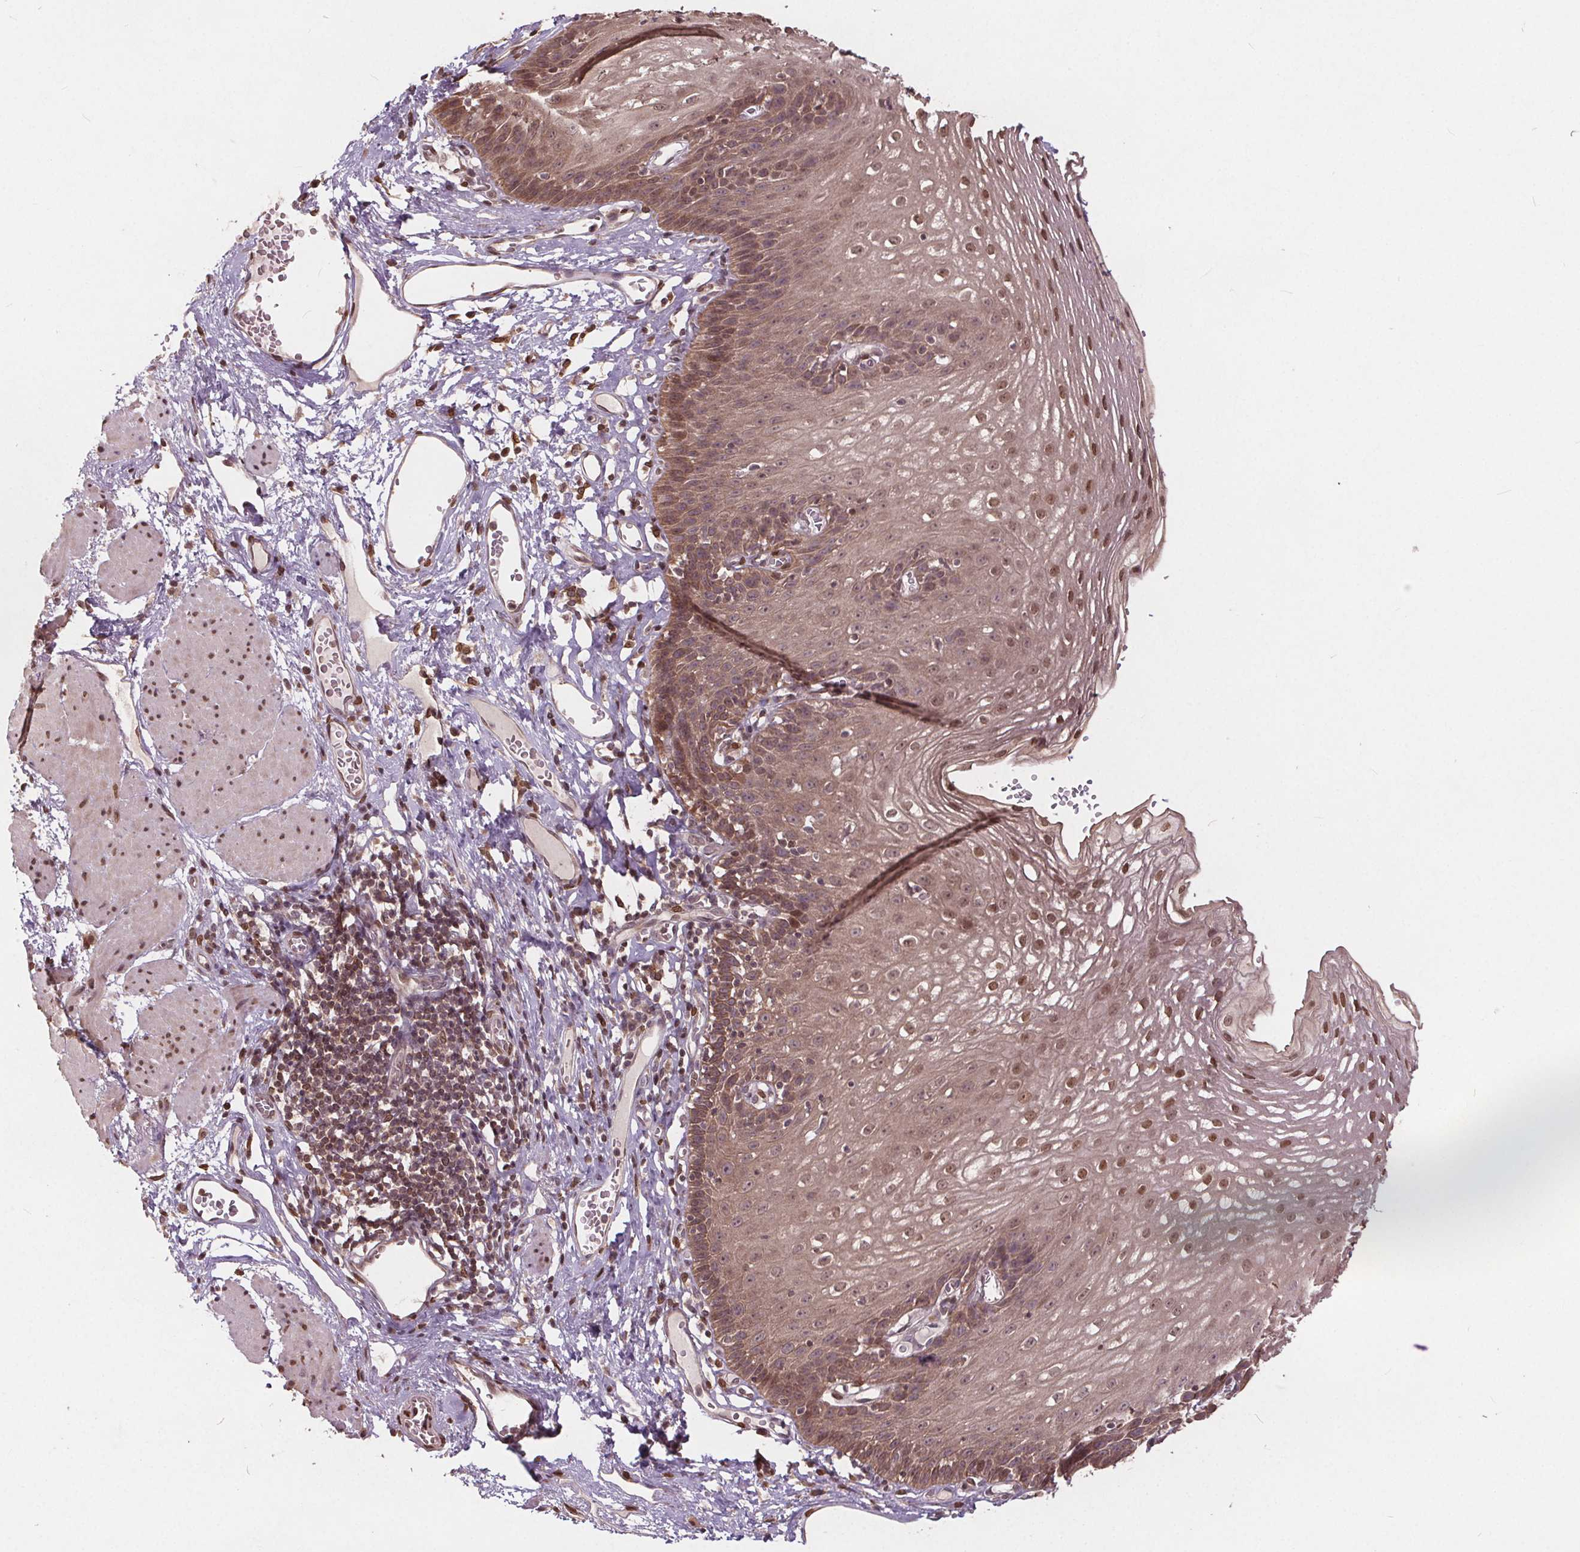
{"staining": {"intensity": "moderate", "quantity": ">75%", "location": "cytoplasmic/membranous,nuclear"}, "tissue": "esophagus", "cell_type": "Squamous epithelial cells", "image_type": "normal", "snomed": [{"axis": "morphology", "description": "Normal tissue, NOS"}, {"axis": "topography", "description": "Esophagus"}], "caption": "Protein analysis of benign esophagus shows moderate cytoplasmic/membranous,nuclear staining in approximately >75% of squamous epithelial cells. The protein is stained brown, and the nuclei are stained in blue (DAB IHC with brightfield microscopy, high magnification).", "gene": "HIF1AN", "patient": {"sex": "male", "age": 72}}